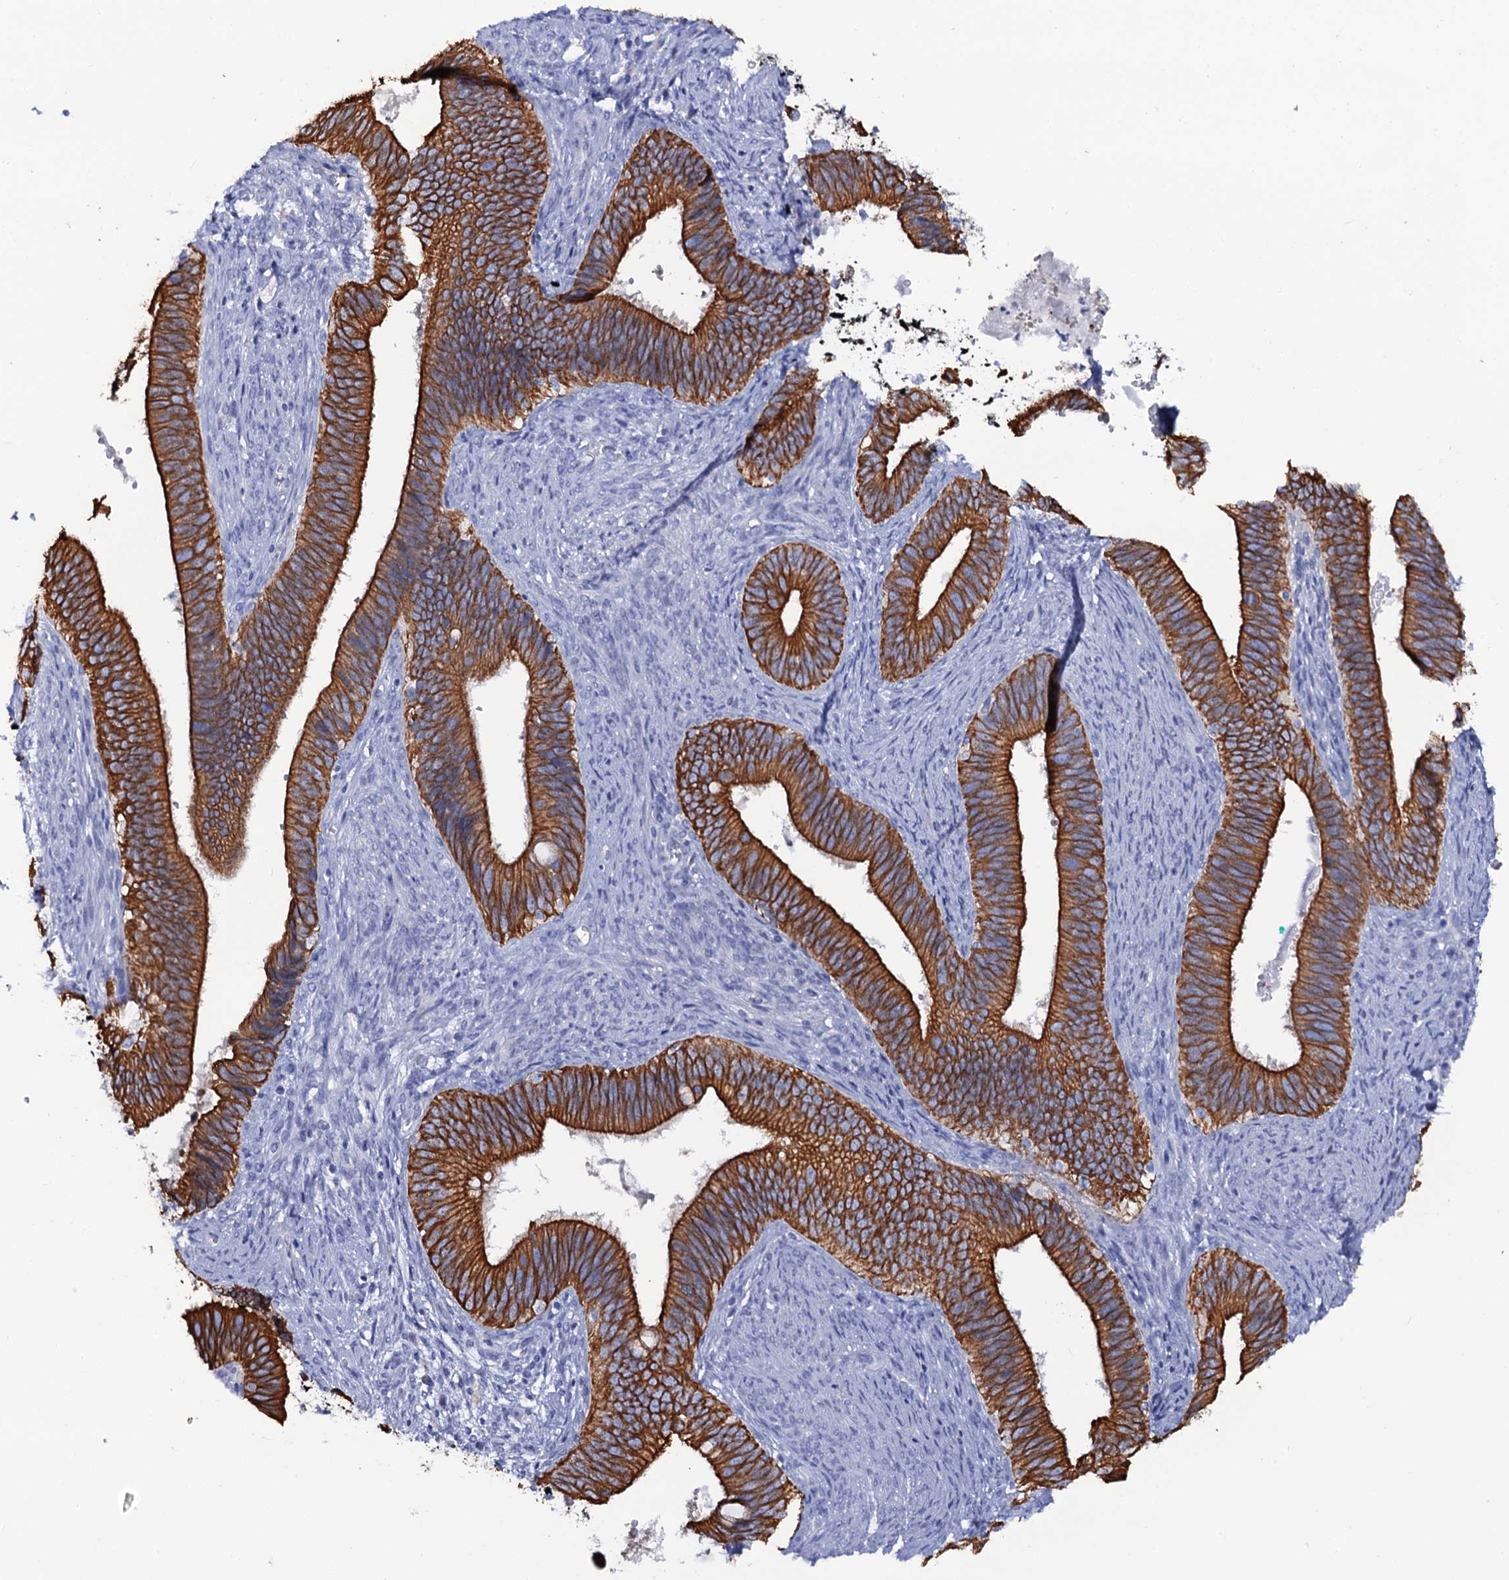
{"staining": {"intensity": "strong", "quantity": ">75%", "location": "cytoplasmic/membranous"}, "tissue": "cervical cancer", "cell_type": "Tumor cells", "image_type": "cancer", "snomed": [{"axis": "morphology", "description": "Adenocarcinoma, NOS"}, {"axis": "topography", "description": "Cervix"}], "caption": "Immunohistochemical staining of adenocarcinoma (cervical) reveals high levels of strong cytoplasmic/membranous protein positivity in about >75% of tumor cells. (DAB IHC with brightfield microscopy, high magnification).", "gene": "RAB3IP", "patient": {"sex": "female", "age": 42}}